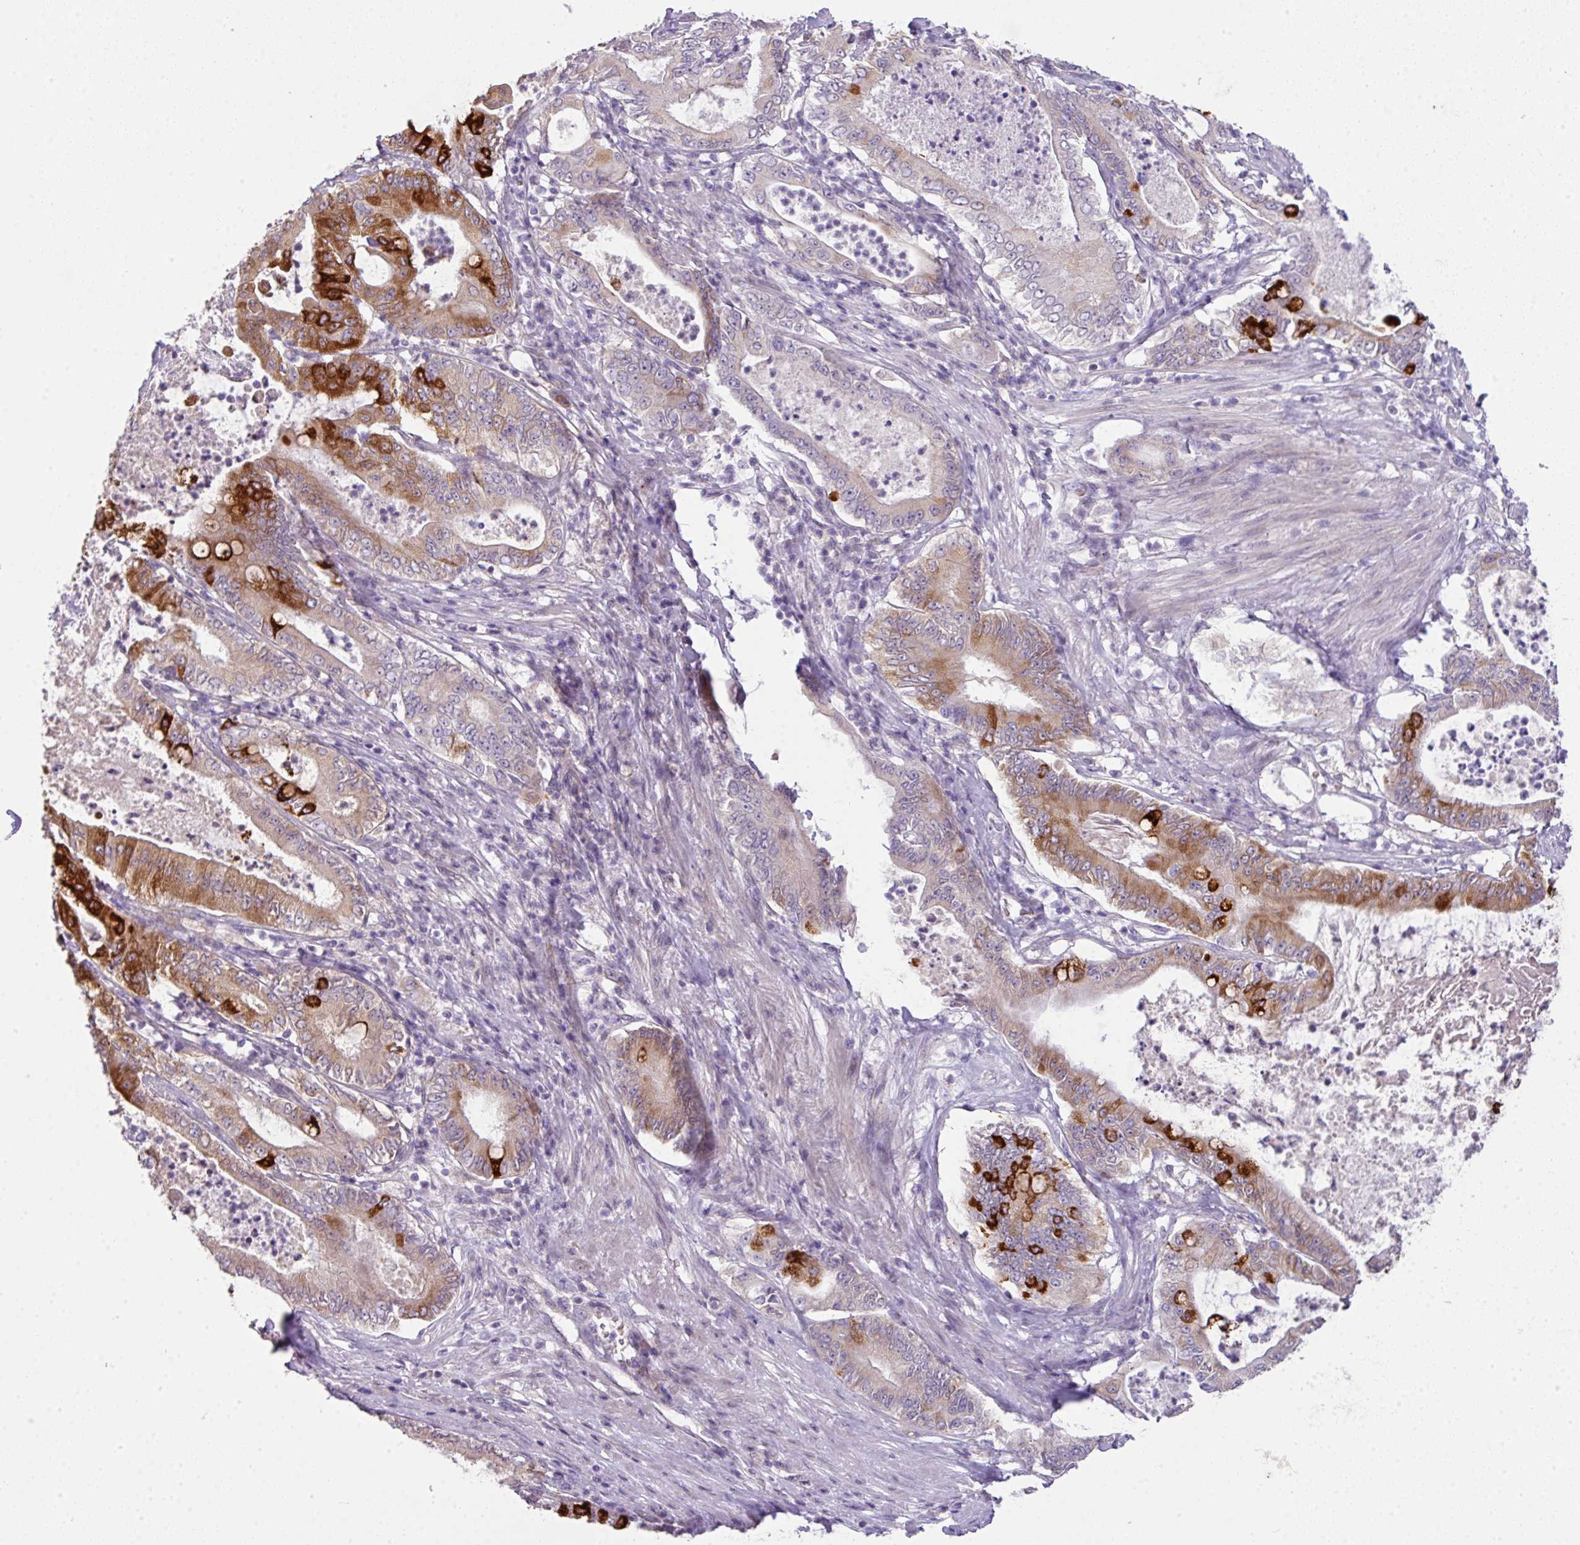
{"staining": {"intensity": "strong", "quantity": "25%-75%", "location": "cytoplasmic/membranous"}, "tissue": "pancreatic cancer", "cell_type": "Tumor cells", "image_type": "cancer", "snomed": [{"axis": "morphology", "description": "Adenocarcinoma, NOS"}, {"axis": "topography", "description": "Pancreas"}], "caption": "Protein staining of pancreatic adenocarcinoma tissue exhibits strong cytoplasmic/membranous positivity in approximately 25%-75% of tumor cells.", "gene": "PIK3R5", "patient": {"sex": "male", "age": 71}}